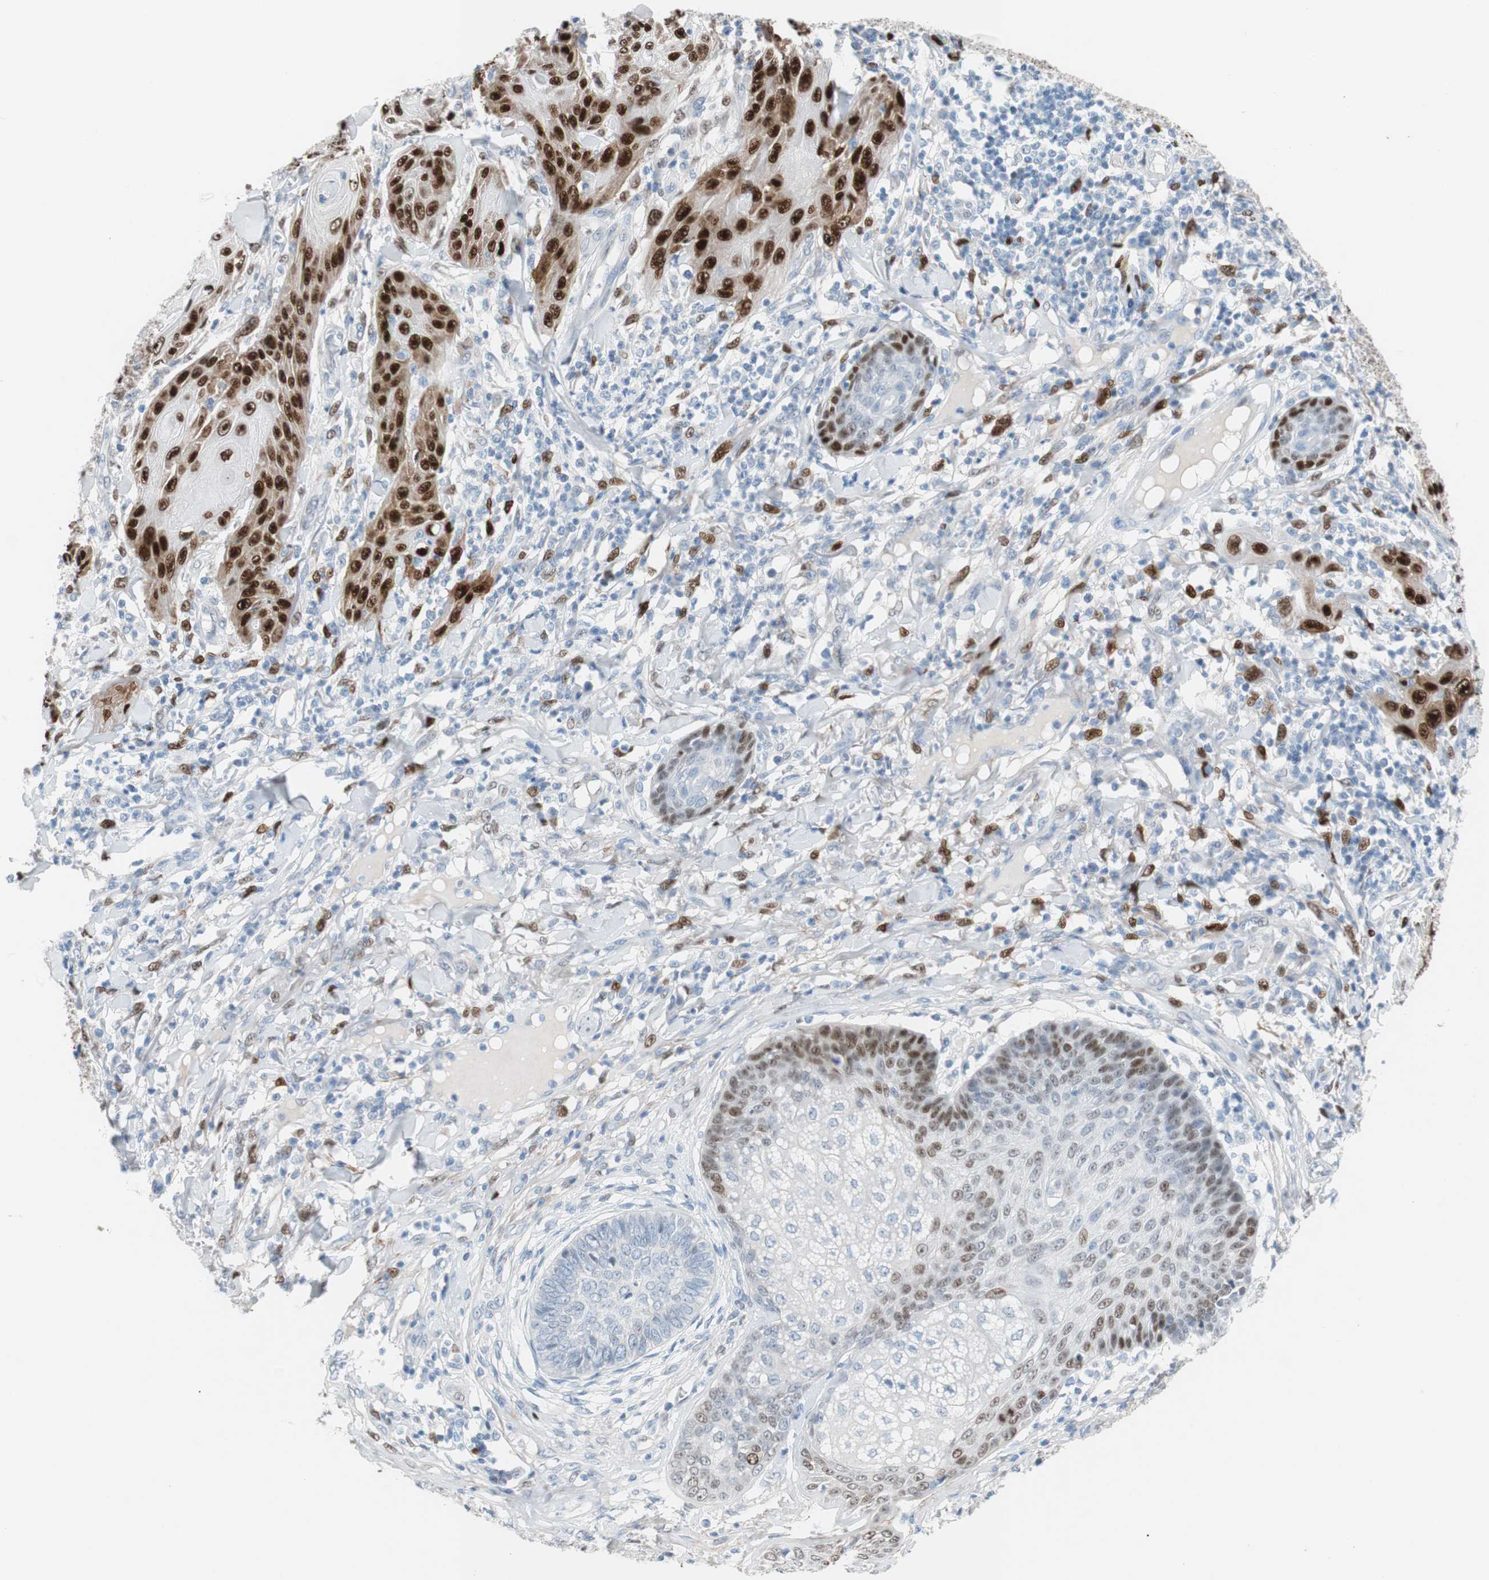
{"staining": {"intensity": "strong", "quantity": "25%-75%", "location": "nuclear"}, "tissue": "skin cancer", "cell_type": "Tumor cells", "image_type": "cancer", "snomed": [{"axis": "morphology", "description": "Squamous cell carcinoma, NOS"}, {"axis": "topography", "description": "Skin"}], "caption": "Skin cancer (squamous cell carcinoma) tissue shows strong nuclear staining in about 25%-75% of tumor cells", "gene": "FOSL1", "patient": {"sex": "female", "age": 78}}